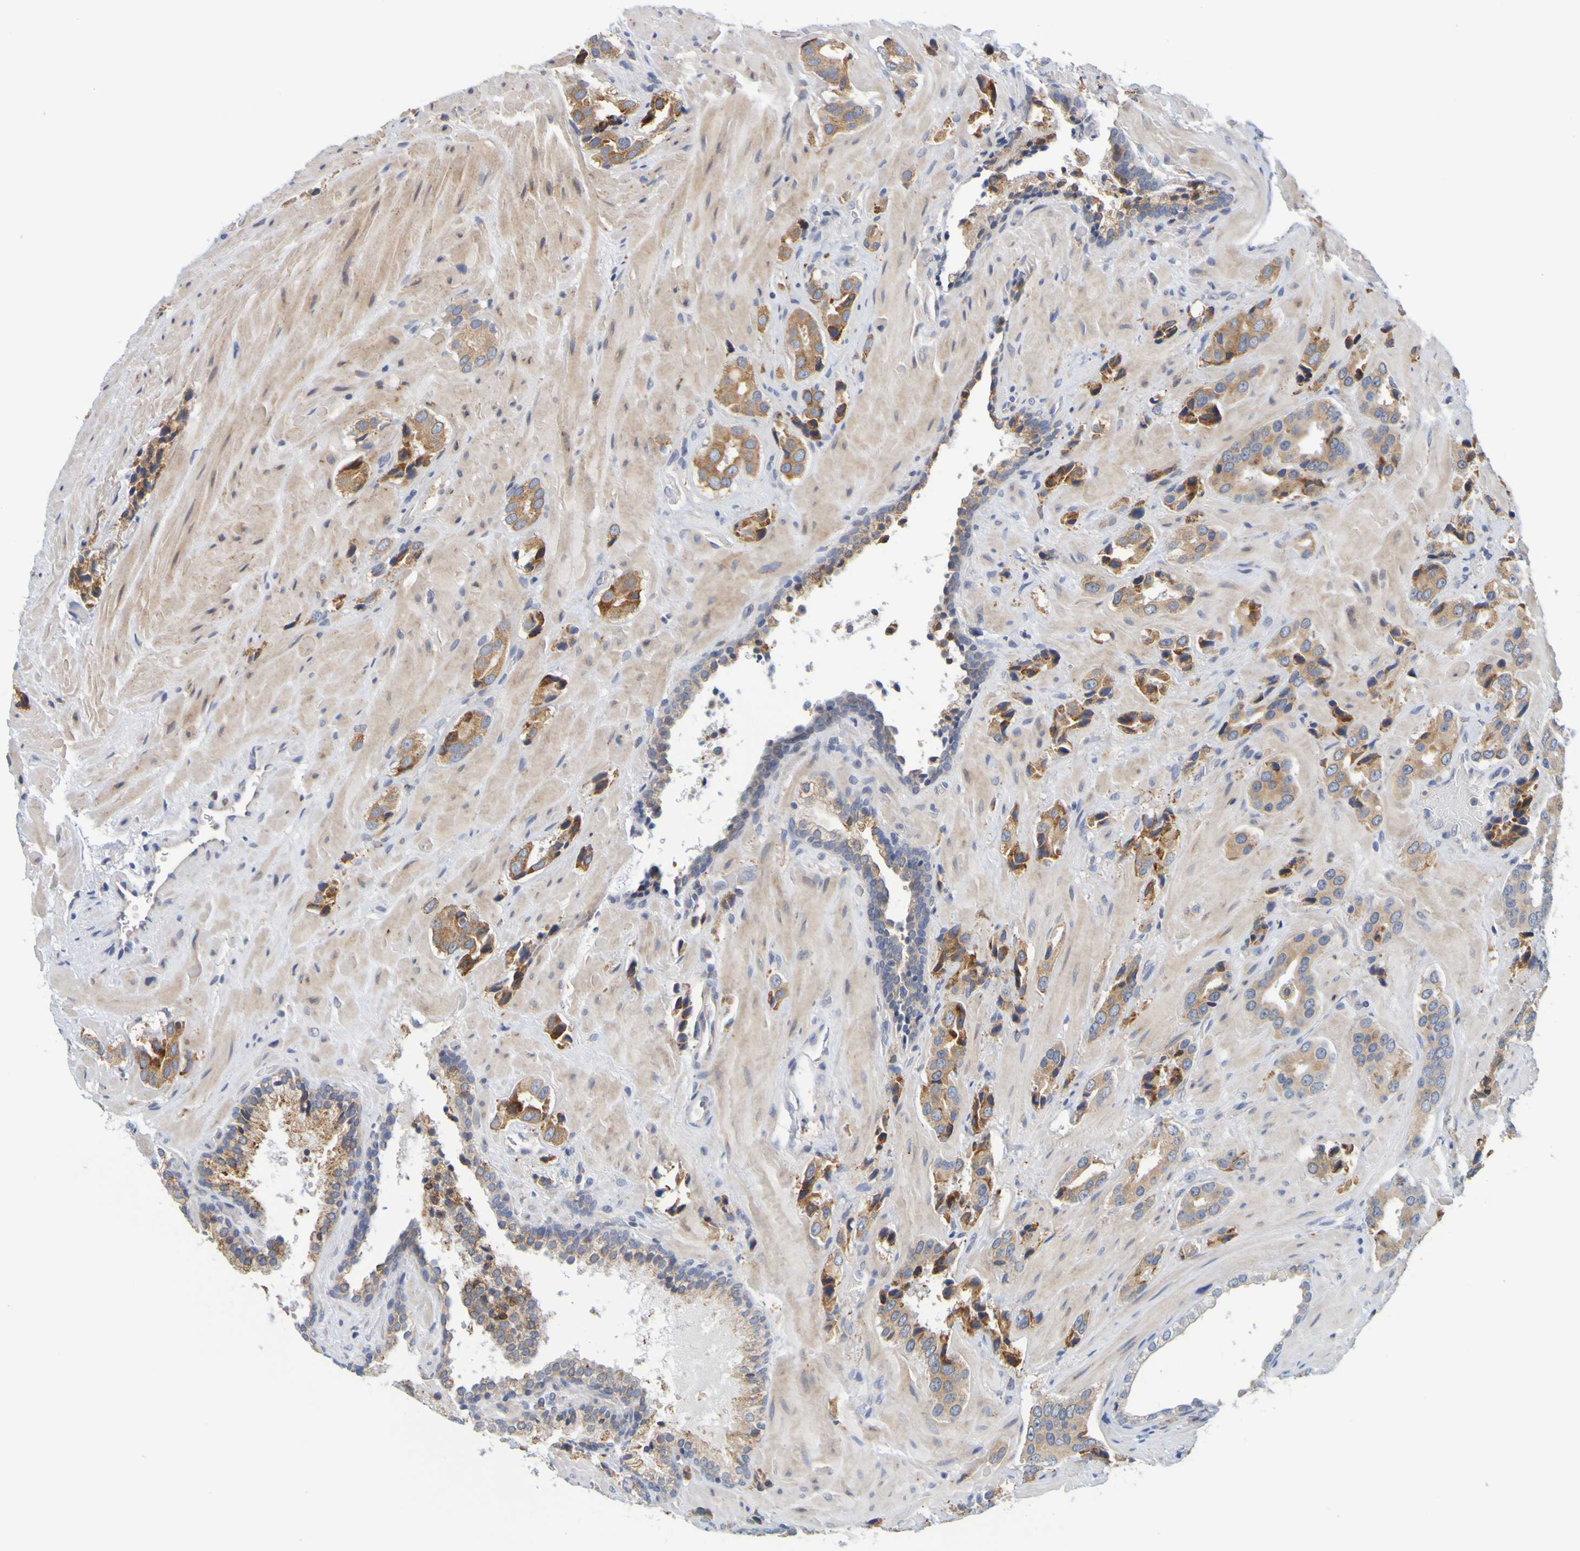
{"staining": {"intensity": "strong", "quantity": "25%-75%", "location": "cytoplasmic/membranous"}, "tissue": "prostate cancer", "cell_type": "Tumor cells", "image_type": "cancer", "snomed": [{"axis": "morphology", "description": "Adenocarcinoma, High grade"}, {"axis": "topography", "description": "Prostate"}], "caption": "Immunohistochemical staining of high-grade adenocarcinoma (prostate) demonstrates strong cytoplasmic/membranous protein expression in approximately 25%-75% of tumor cells.", "gene": "SIL1", "patient": {"sex": "male", "age": 64}}